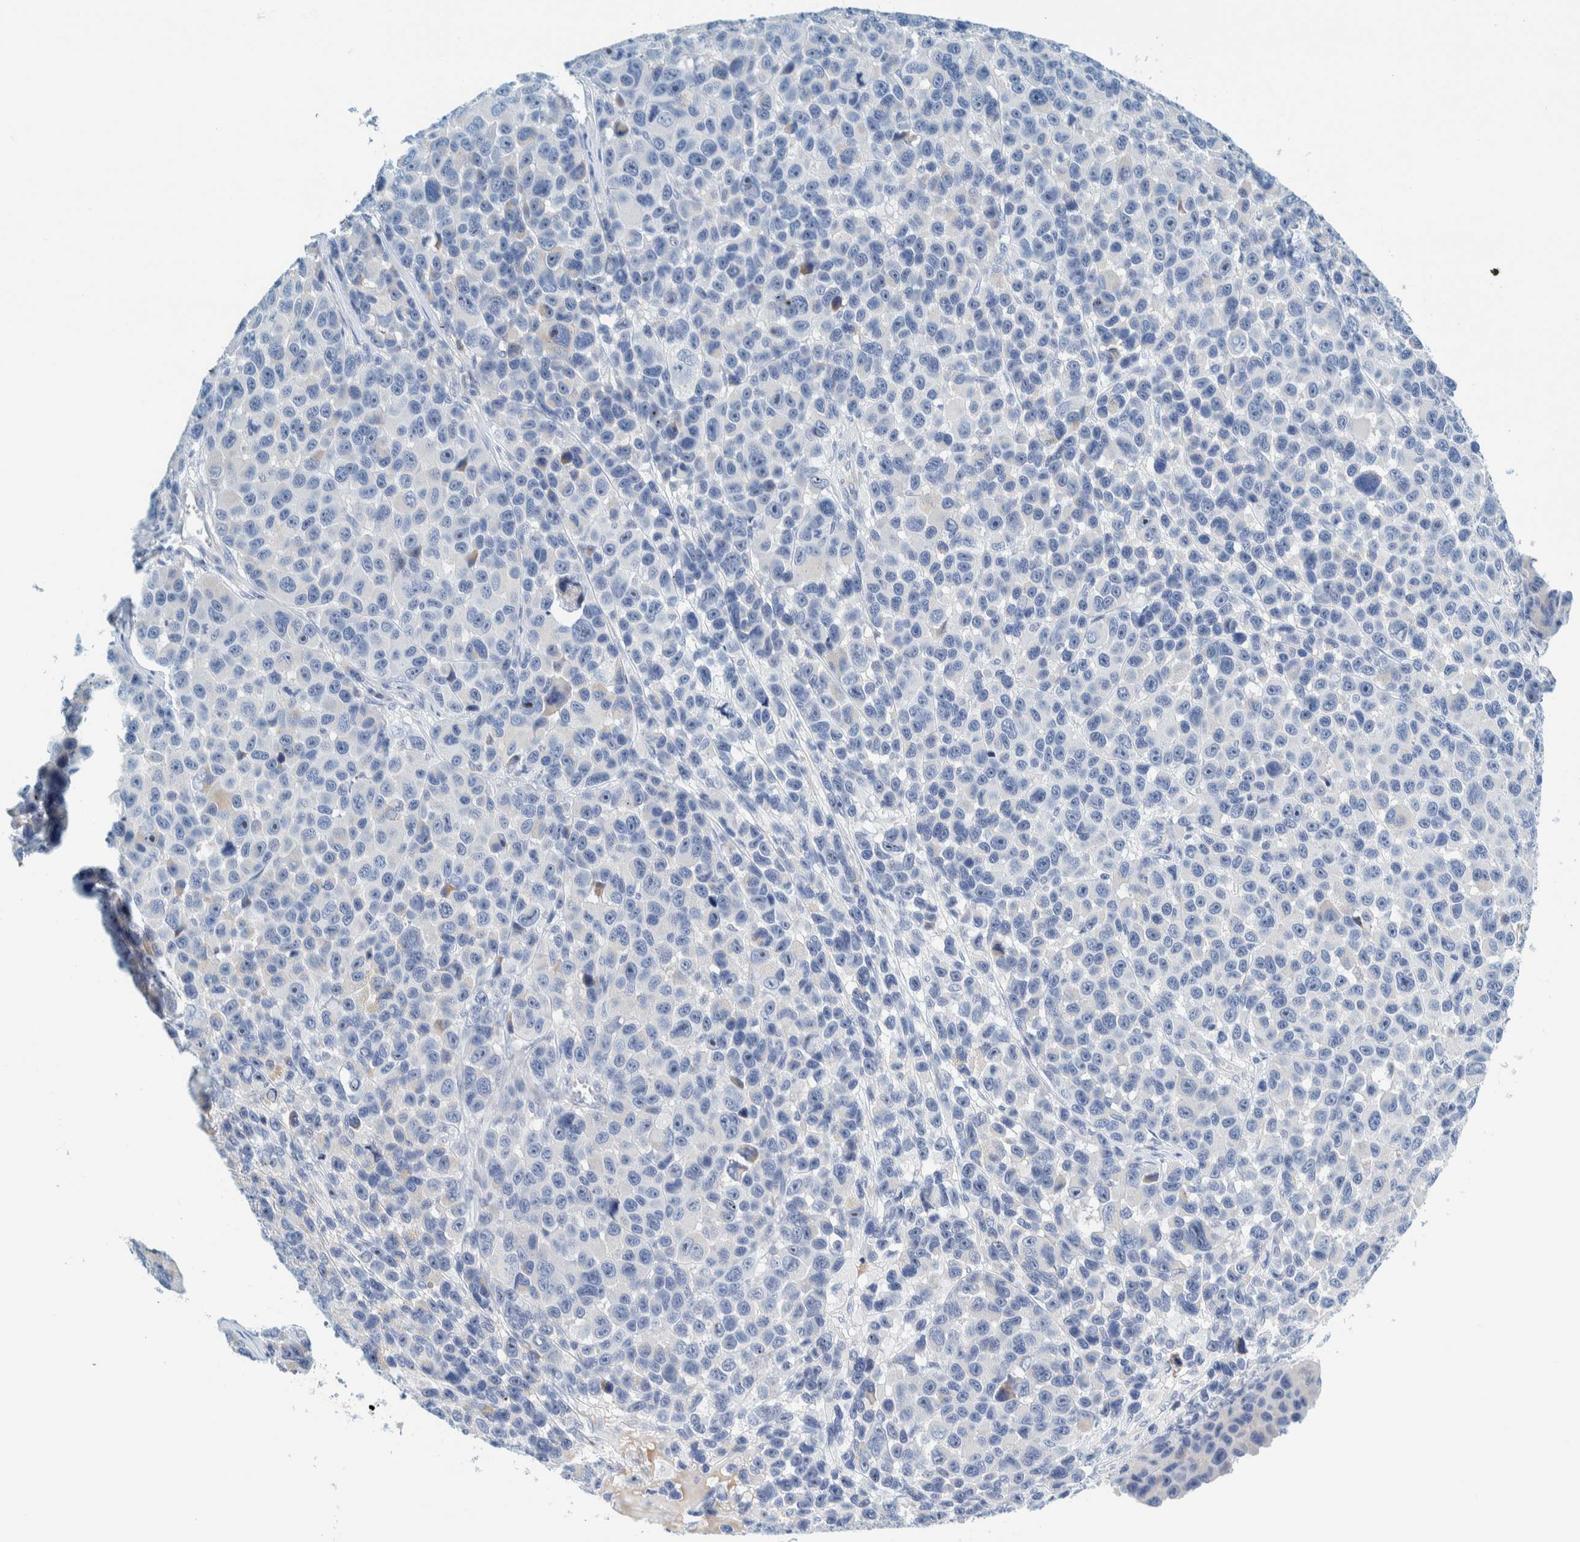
{"staining": {"intensity": "negative", "quantity": "none", "location": "none"}, "tissue": "melanoma", "cell_type": "Tumor cells", "image_type": "cancer", "snomed": [{"axis": "morphology", "description": "Malignant melanoma, NOS"}, {"axis": "topography", "description": "Skin"}], "caption": "An immunohistochemistry histopathology image of melanoma is shown. There is no staining in tumor cells of melanoma. Nuclei are stained in blue.", "gene": "MOG", "patient": {"sex": "male", "age": 53}}